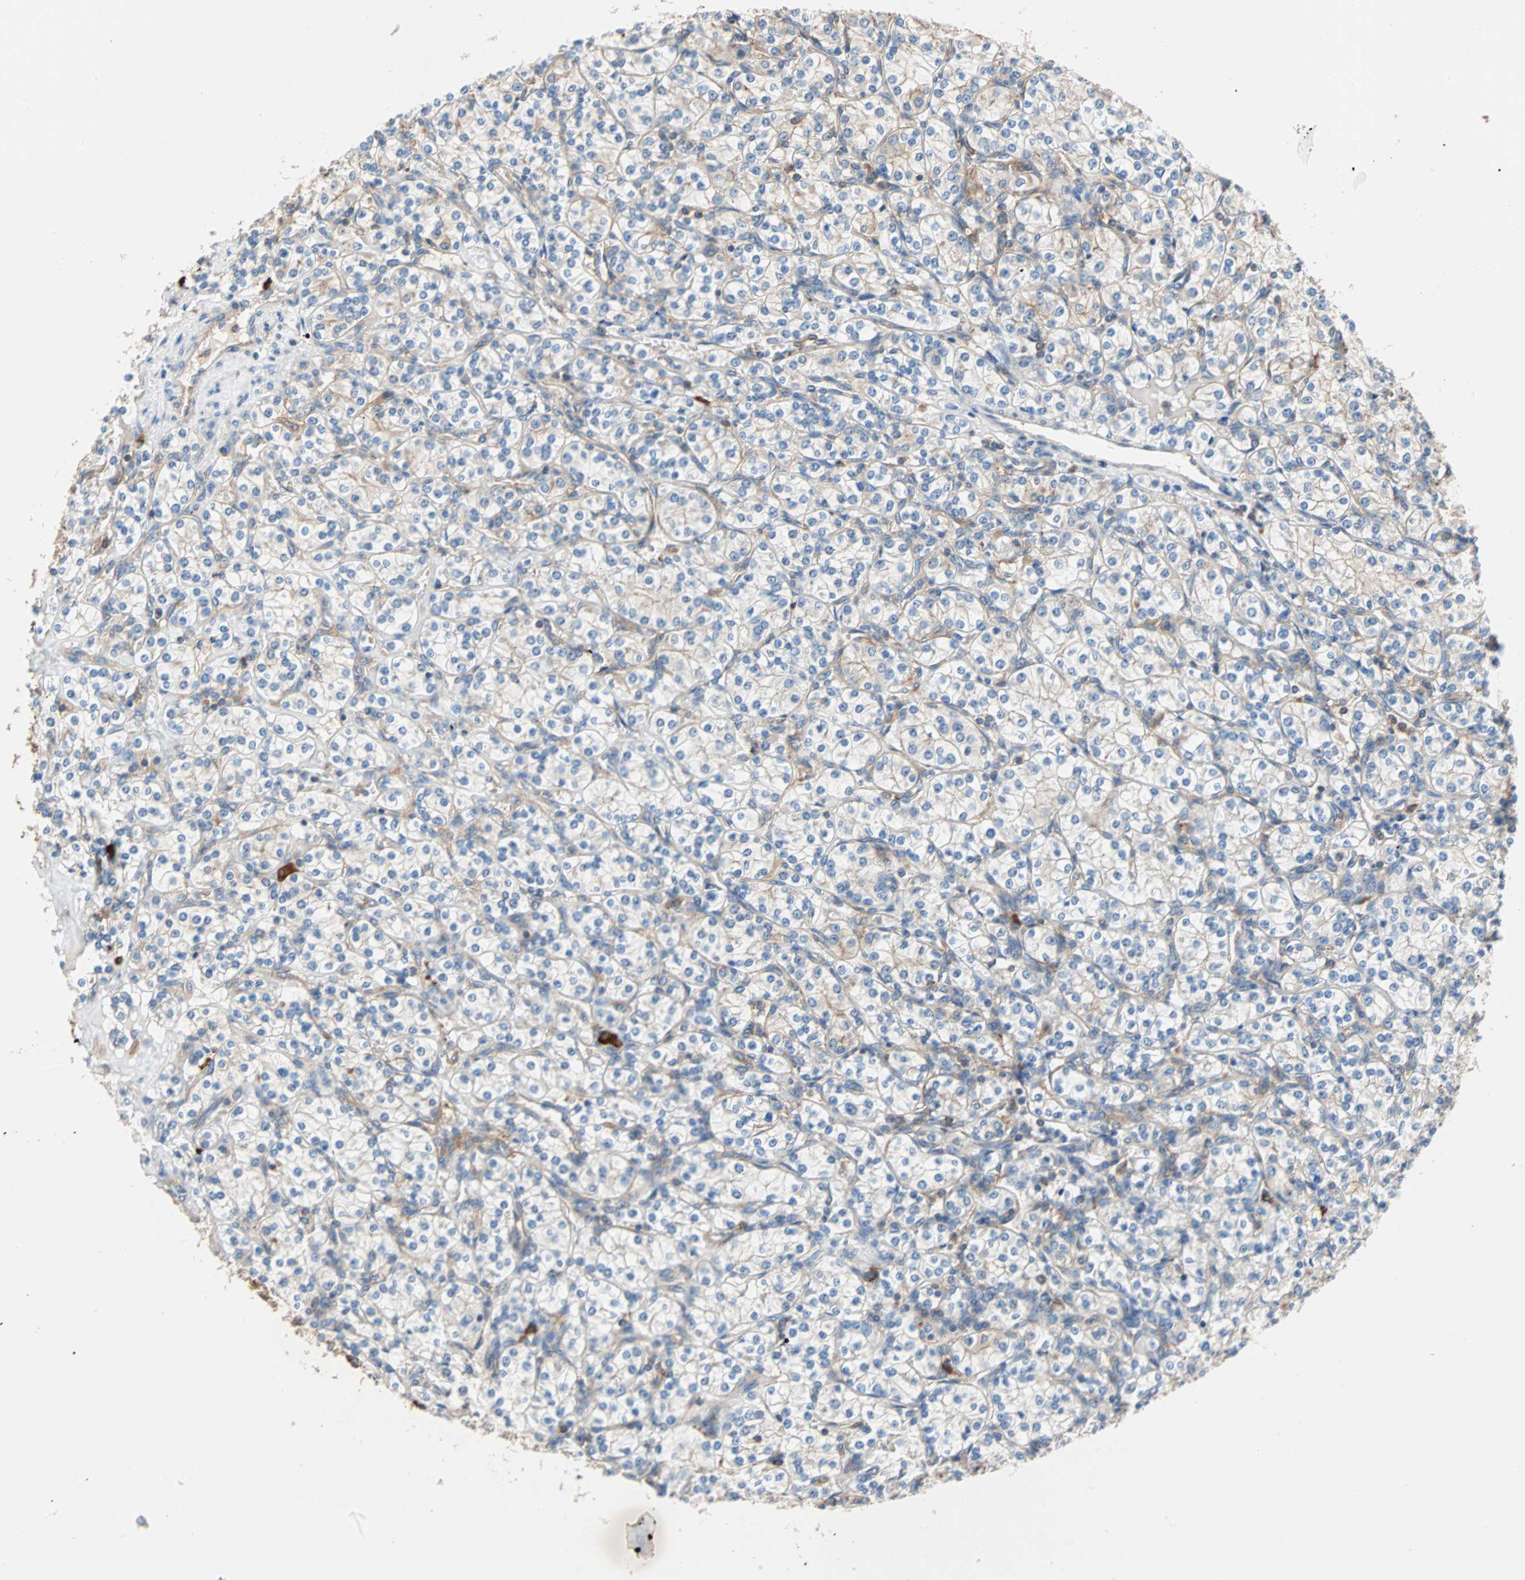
{"staining": {"intensity": "negative", "quantity": "none", "location": "none"}, "tissue": "renal cancer", "cell_type": "Tumor cells", "image_type": "cancer", "snomed": [{"axis": "morphology", "description": "Adenocarcinoma, NOS"}, {"axis": "topography", "description": "Kidney"}], "caption": "There is no significant expression in tumor cells of renal cancer.", "gene": "EEF2", "patient": {"sex": "male", "age": 77}}